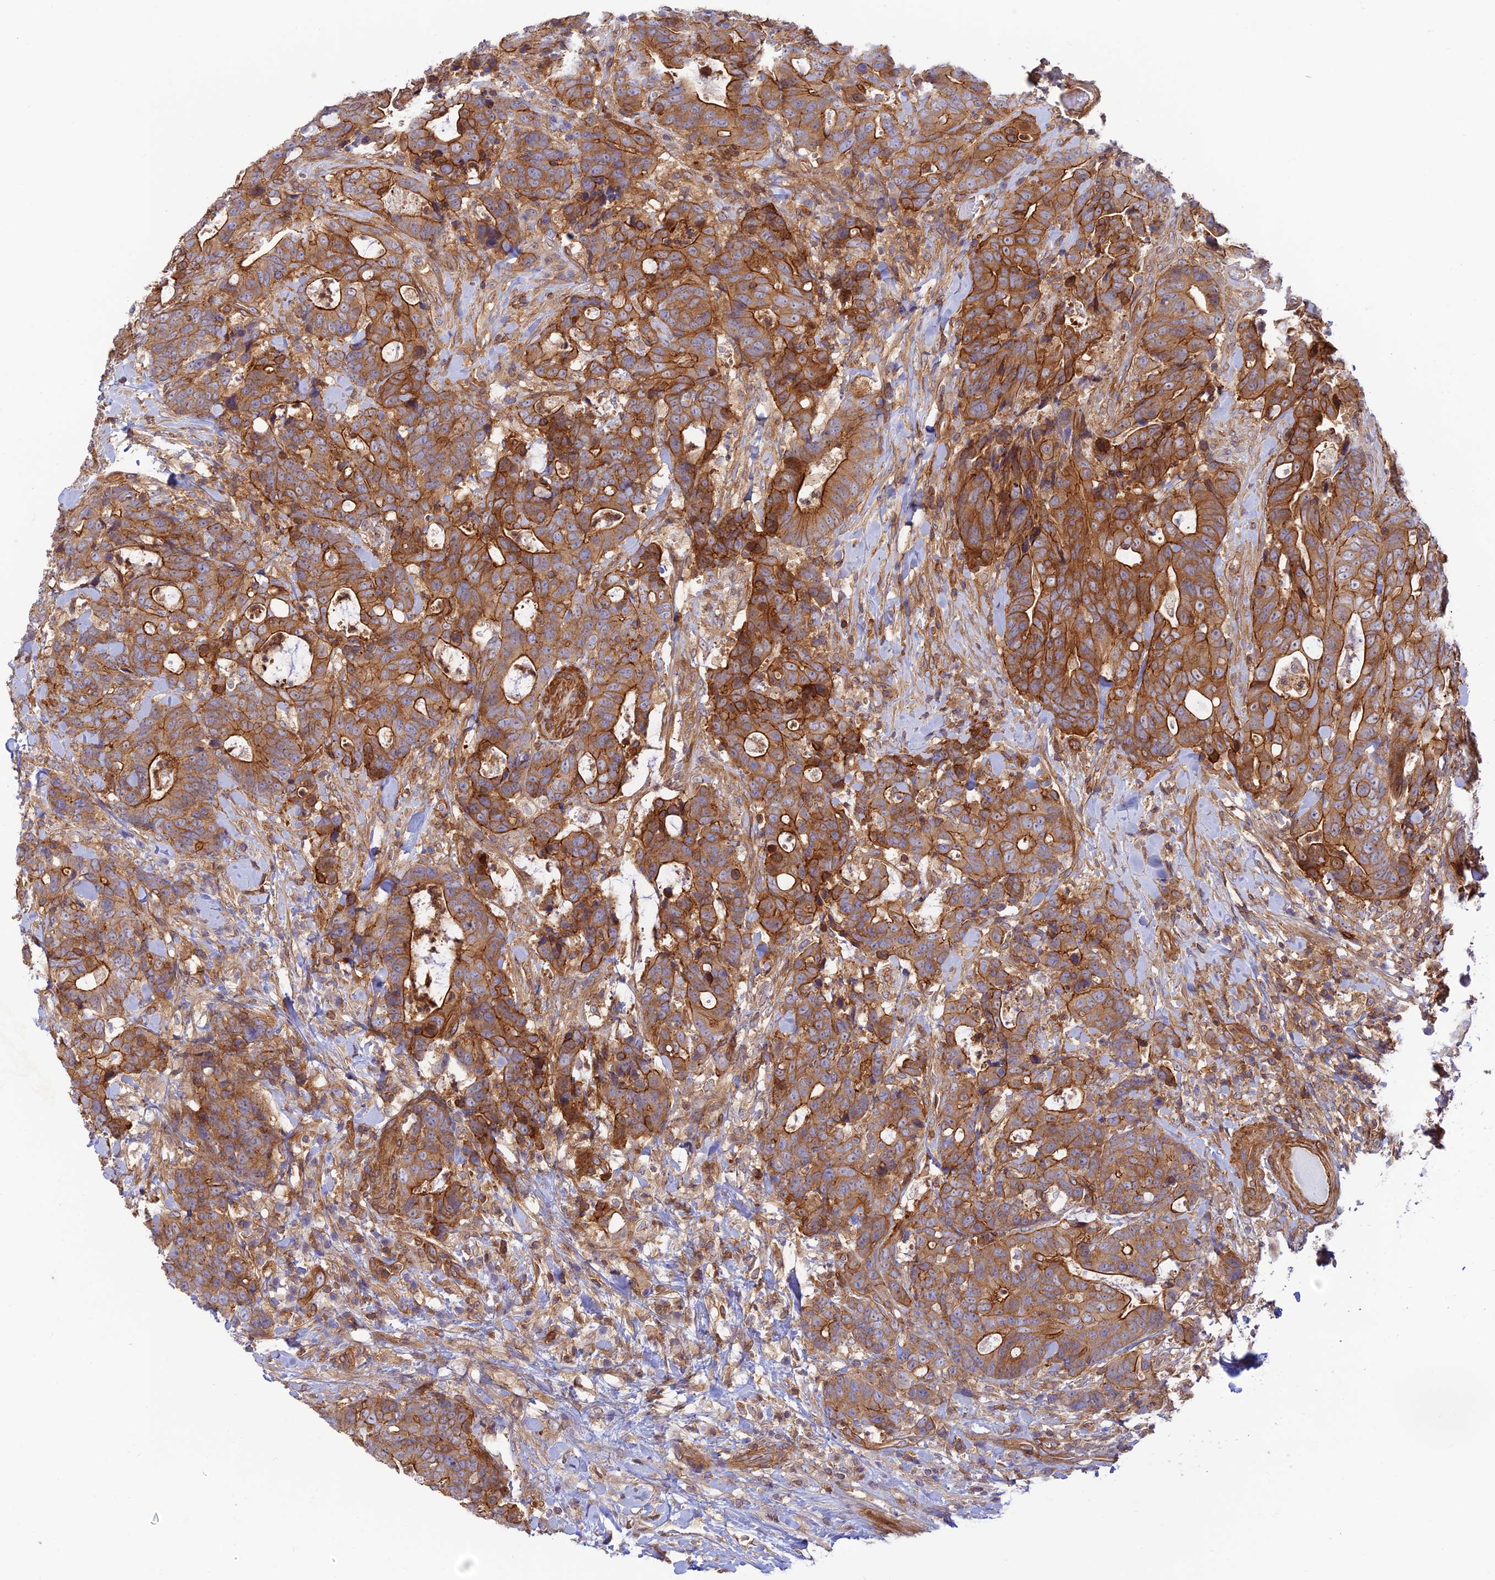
{"staining": {"intensity": "moderate", "quantity": ">75%", "location": "cytoplasmic/membranous"}, "tissue": "colorectal cancer", "cell_type": "Tumor cells", "image_type": "cancer", "snomed": [{"axis": "morphology", "description": "Adenocarcinoma, NOS"}, {"axis": "topography", "description": "Colon"}], "caption": "A brown stain highlights moderate cytoplasmic/membranous positivity of a protein in colorectal cancer tumor cells.", "gene": "PPP1R12C", "patient": {"sex": "female", "age": 82}}